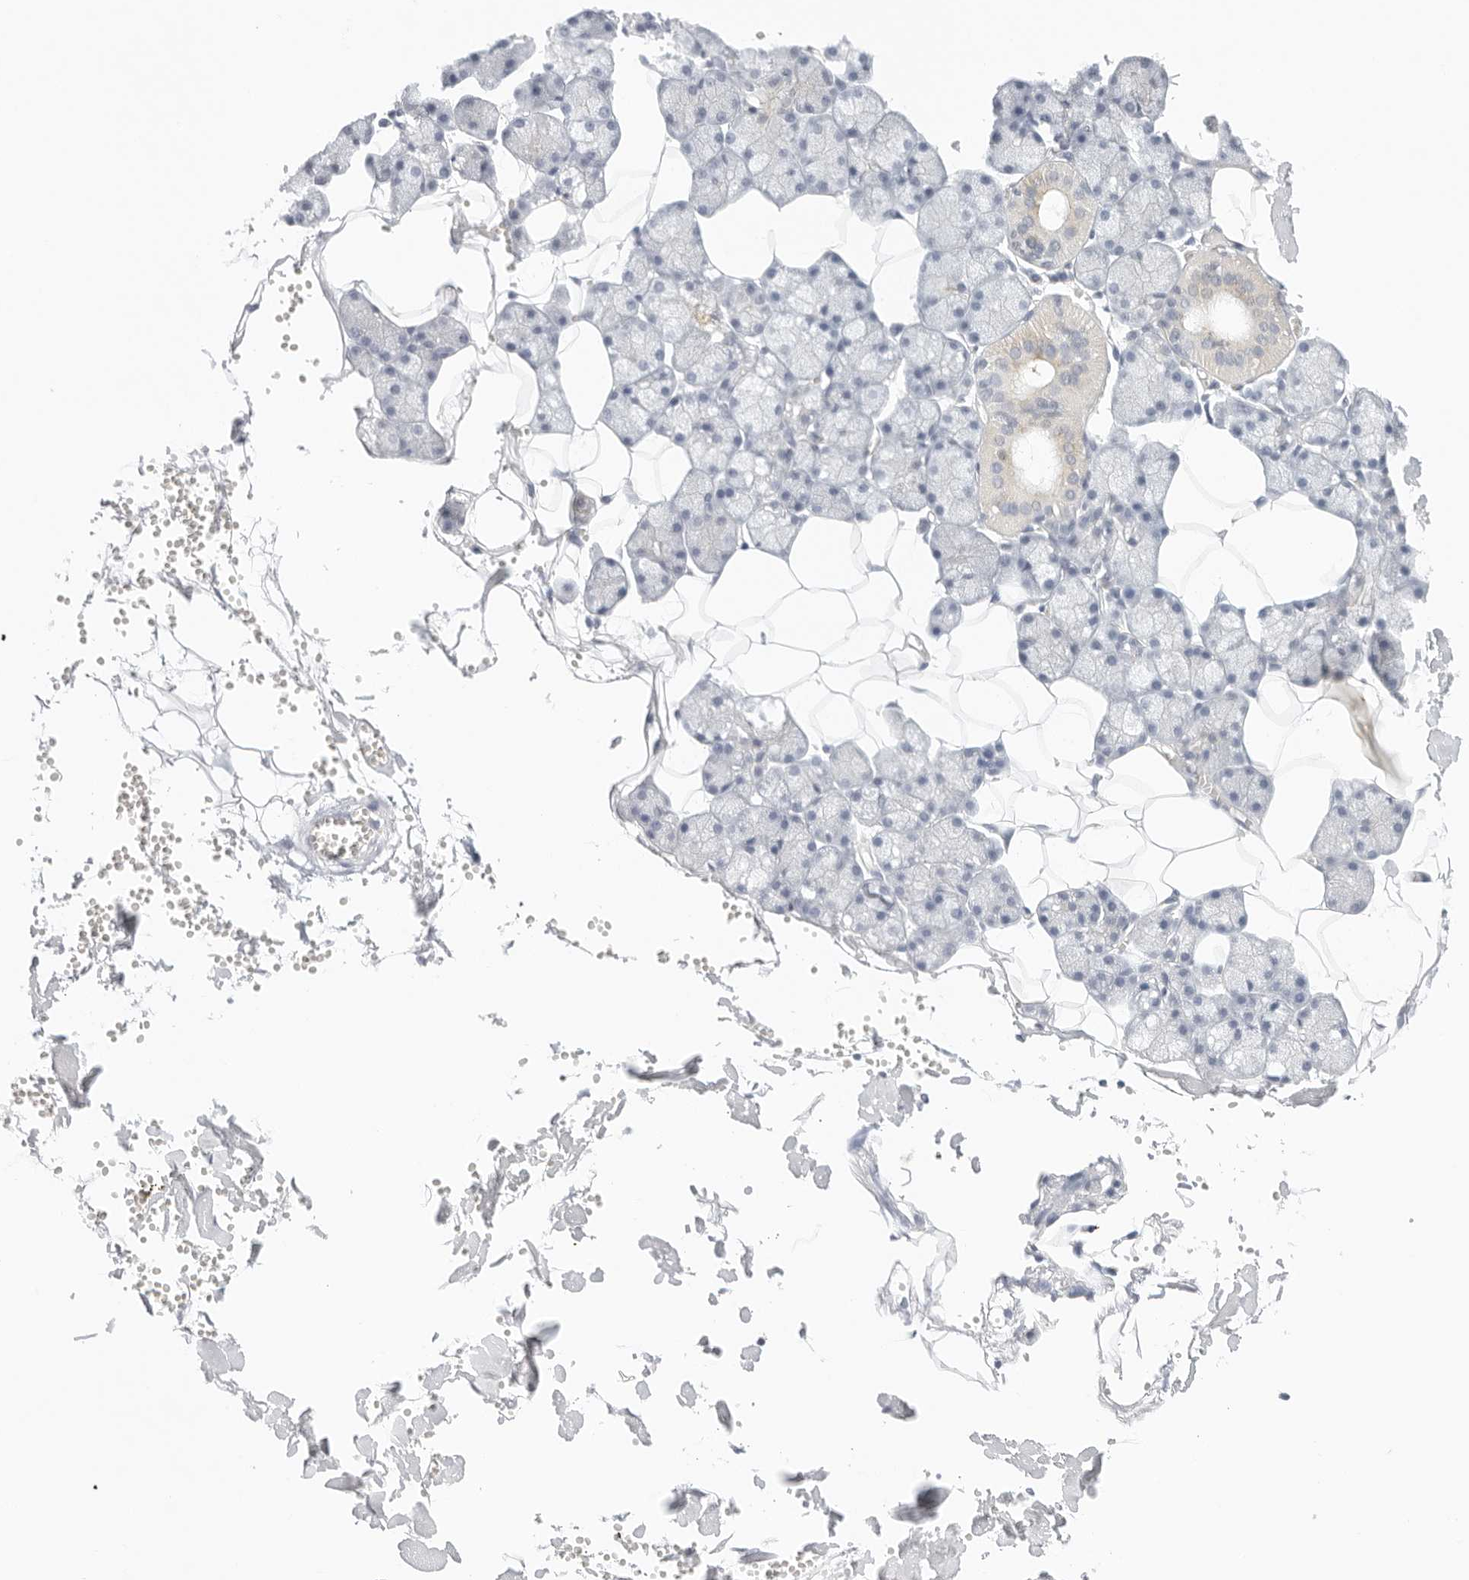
{"staining": {"intensity": "moderate", "quantity": "<25%", "location": "cytoplasmic/membranous"}, "tissue": "salivary gland", "cell_type": "Glandular cells", "image_type": "normal", "snomed": [{"axis": "morphology", "description": "Normal tissue, NOS"}, {"axis": "topography", "description": "Salivary gland"}], "caption": "Human salivary gland stained with a protein marker demonstrates moderate staining in glandular cells.", "gene": "OSCP1", "patient": {"sex": "male", "age": 62}}